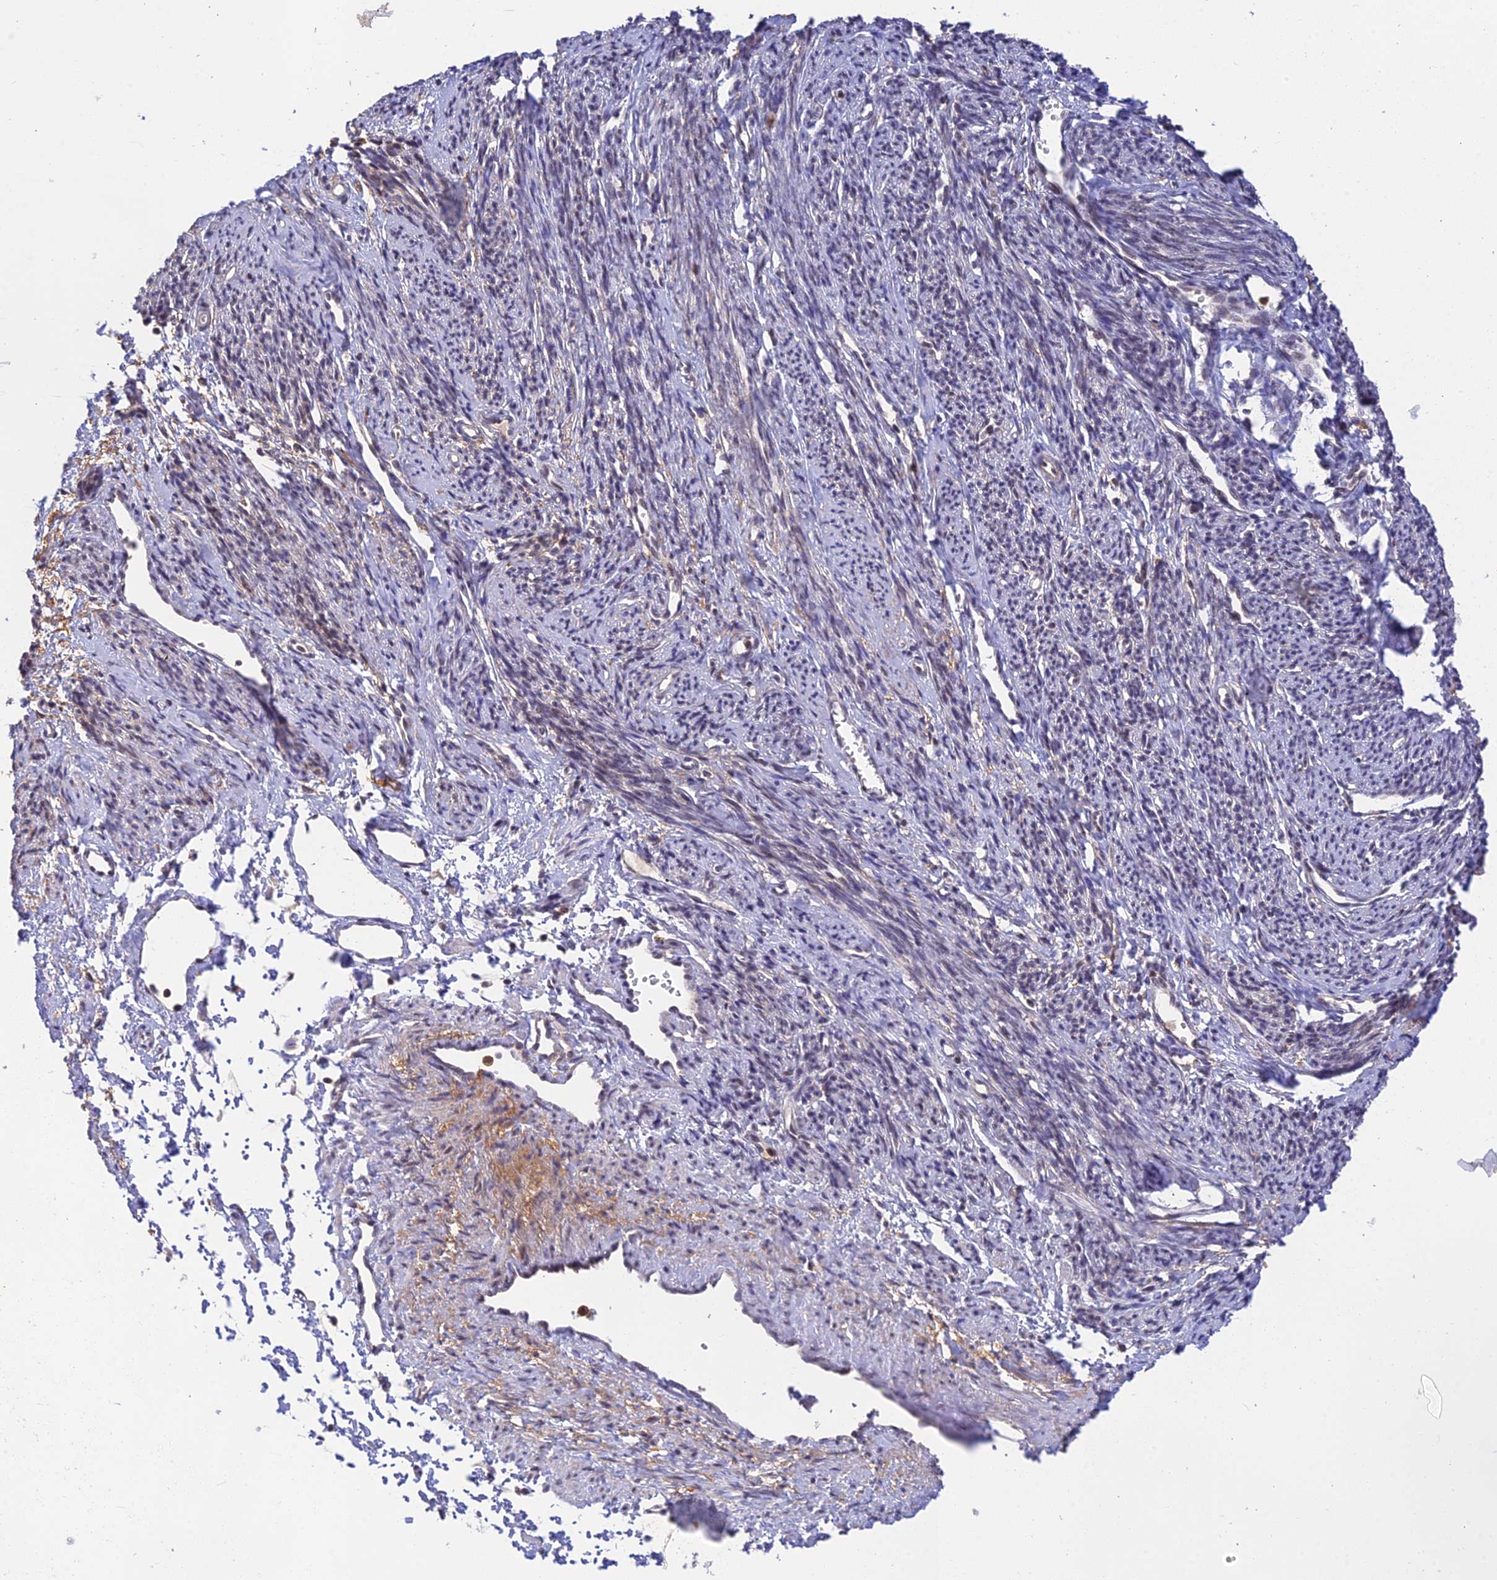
{"staining": {"intensity": "weak", "quantity": "25%-75%", "location": "cytoplasmic/membranous"}, "tissue": "smooth muscle", "cell_type": "Smooth muscle cells", "image_type": "normal", "snomed": [{"axis": "morphology", "description": "Normal tissue, NOS"}, {"axis": "topography", "description": "Smooth muscle"}, {"axis": "topography", "description": "Uterus"}], "caption": "Smooth muscle stained for a protein reveals weak cytoplasmic/membranous positivity in smooth muscle cells. The staining was performed using DAB (3,3'-diaminobenzidine) to visualize the protein expression in brown, while the nuclei were stained in blue with hematoxylin (Magnification: 20x).", "gene": "PEX16", "patient": {"sex": "female", "age": 59}}